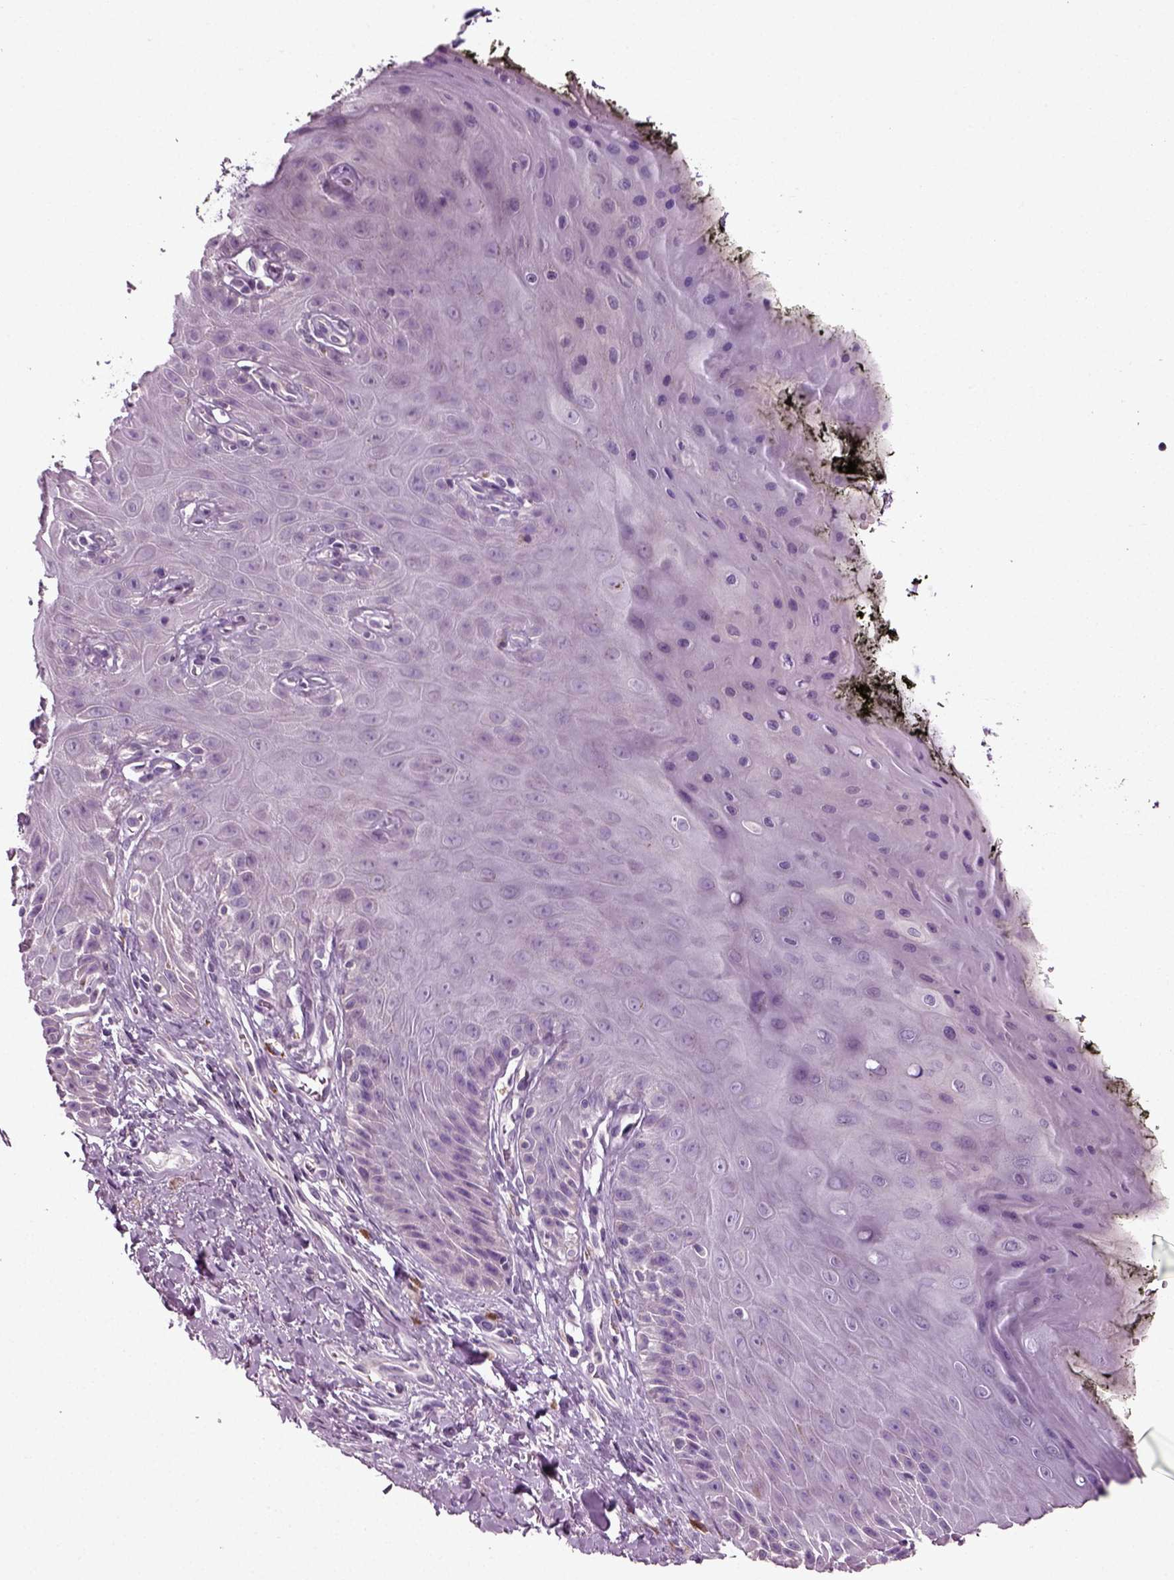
{"staining": {"intensity": "negative", "quantity": "none", "location": "none"}, "tissue": "skin", "cell_type": "Epidermal cells", "image_type": "normal", "snomed": [{"axis": "morphology", "description": "Normal tissue, NOS"}, {"axis": "topography", "description": "Anal"}, {"axis": "topography", "description": "Peripheral nerve tissue"}], "caption": "Epidermal cells show no significant protein positivity in normal skin. (DAB immunohistochemistry, high magnification).", "gene": "DEFB118", "patient": {"sex": "male", "age": 53}}